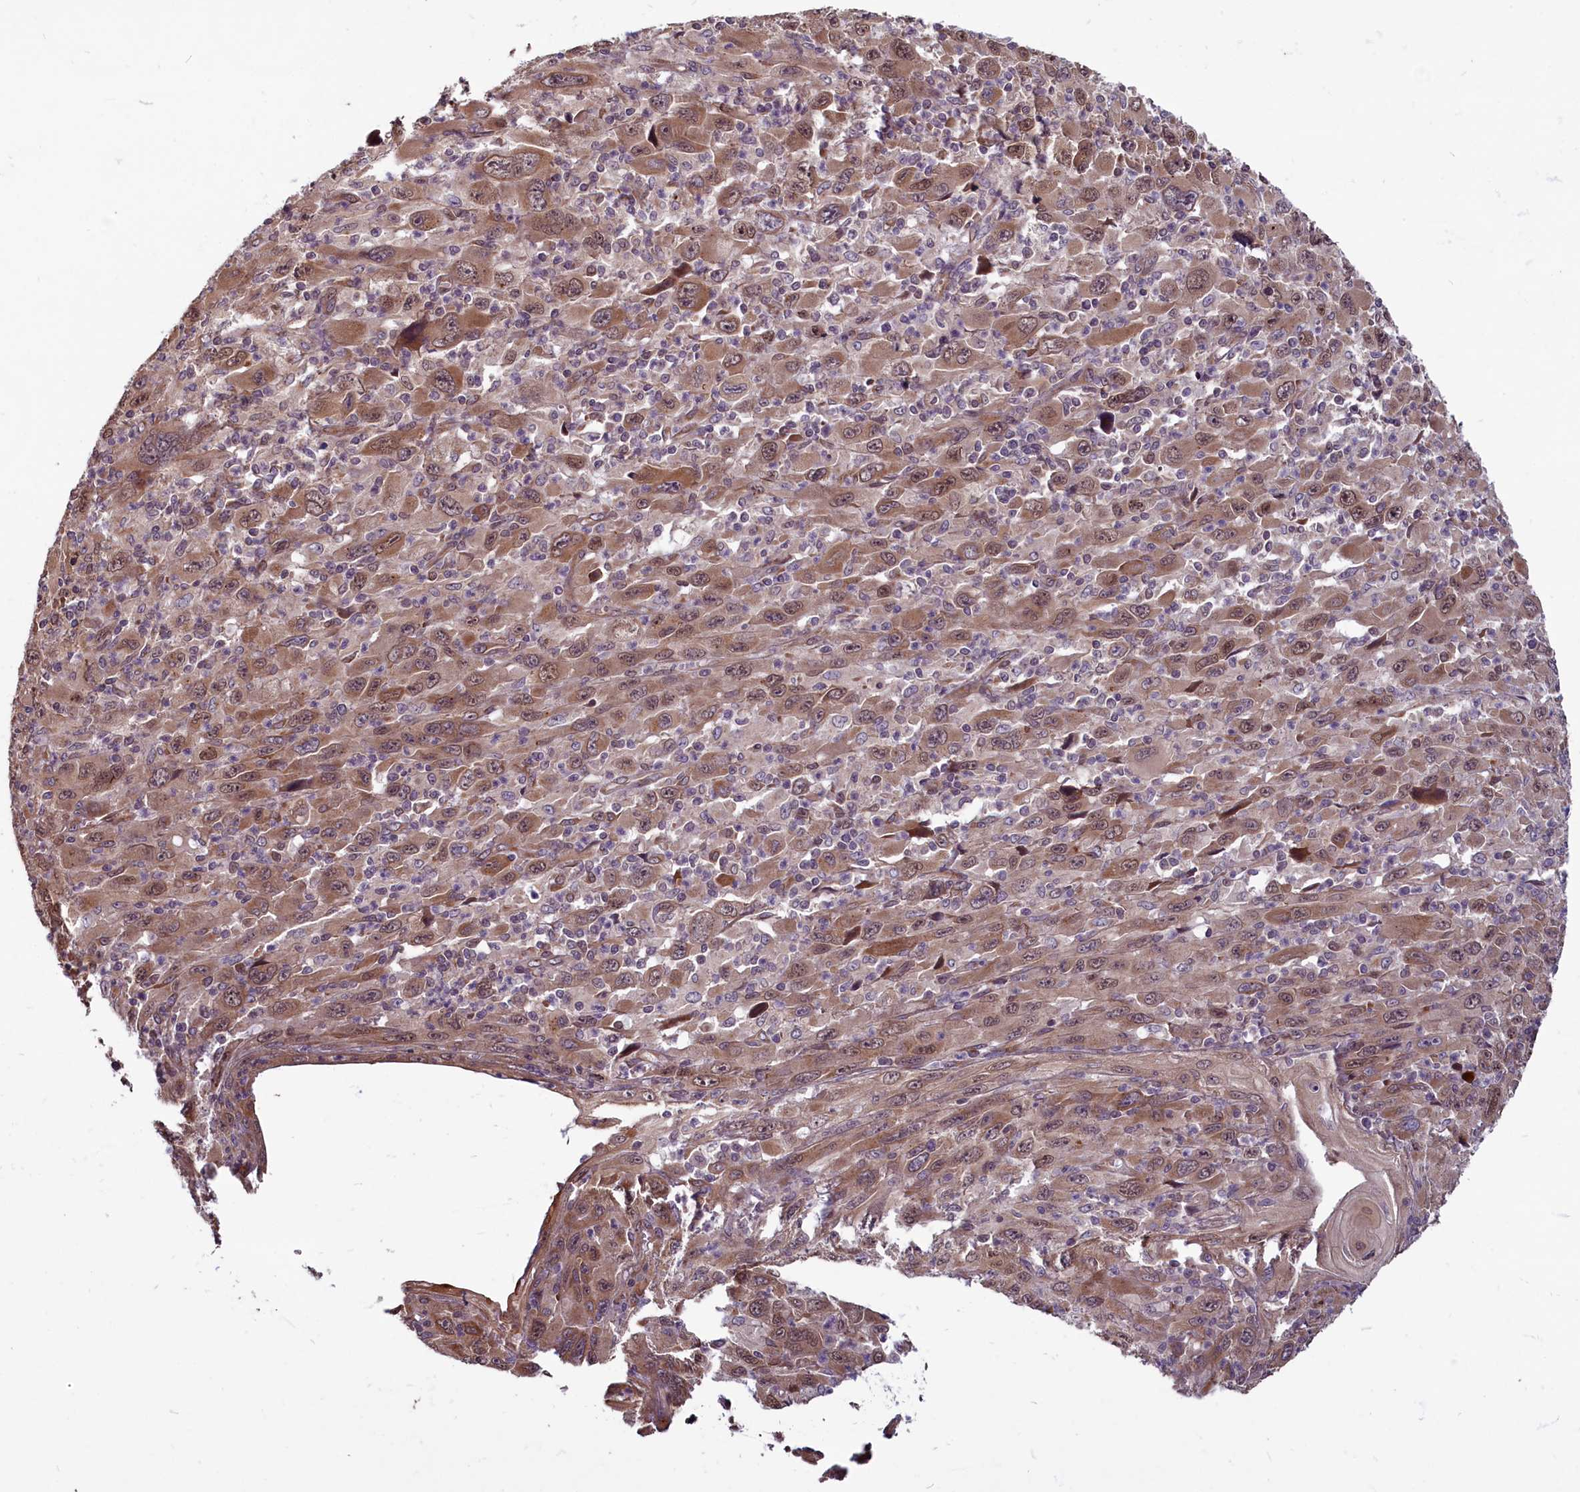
{"staining": {"intensity": "moderate", "quantity": ">75%", "location": "cytoplasmic/membranous,nuclear"}, "tissue": "melanoma", "cell_type": "Tumor cells", "image_type": "cancer", "snomed": [{"axis": "morphology", "description": "Malignant melanoma, Metastatic site"}, {"axis": "topography", "description": "Skin"}], "caption": "The micrograph exhibits staining of malignant melanoma (metastatic site), revealing moderate cytoplasmic/membranous and nuclear protein positivity (brown color) within tumor cells.", "gene": "MYCBP", "patient": {"sex": "female", "age": 56}}